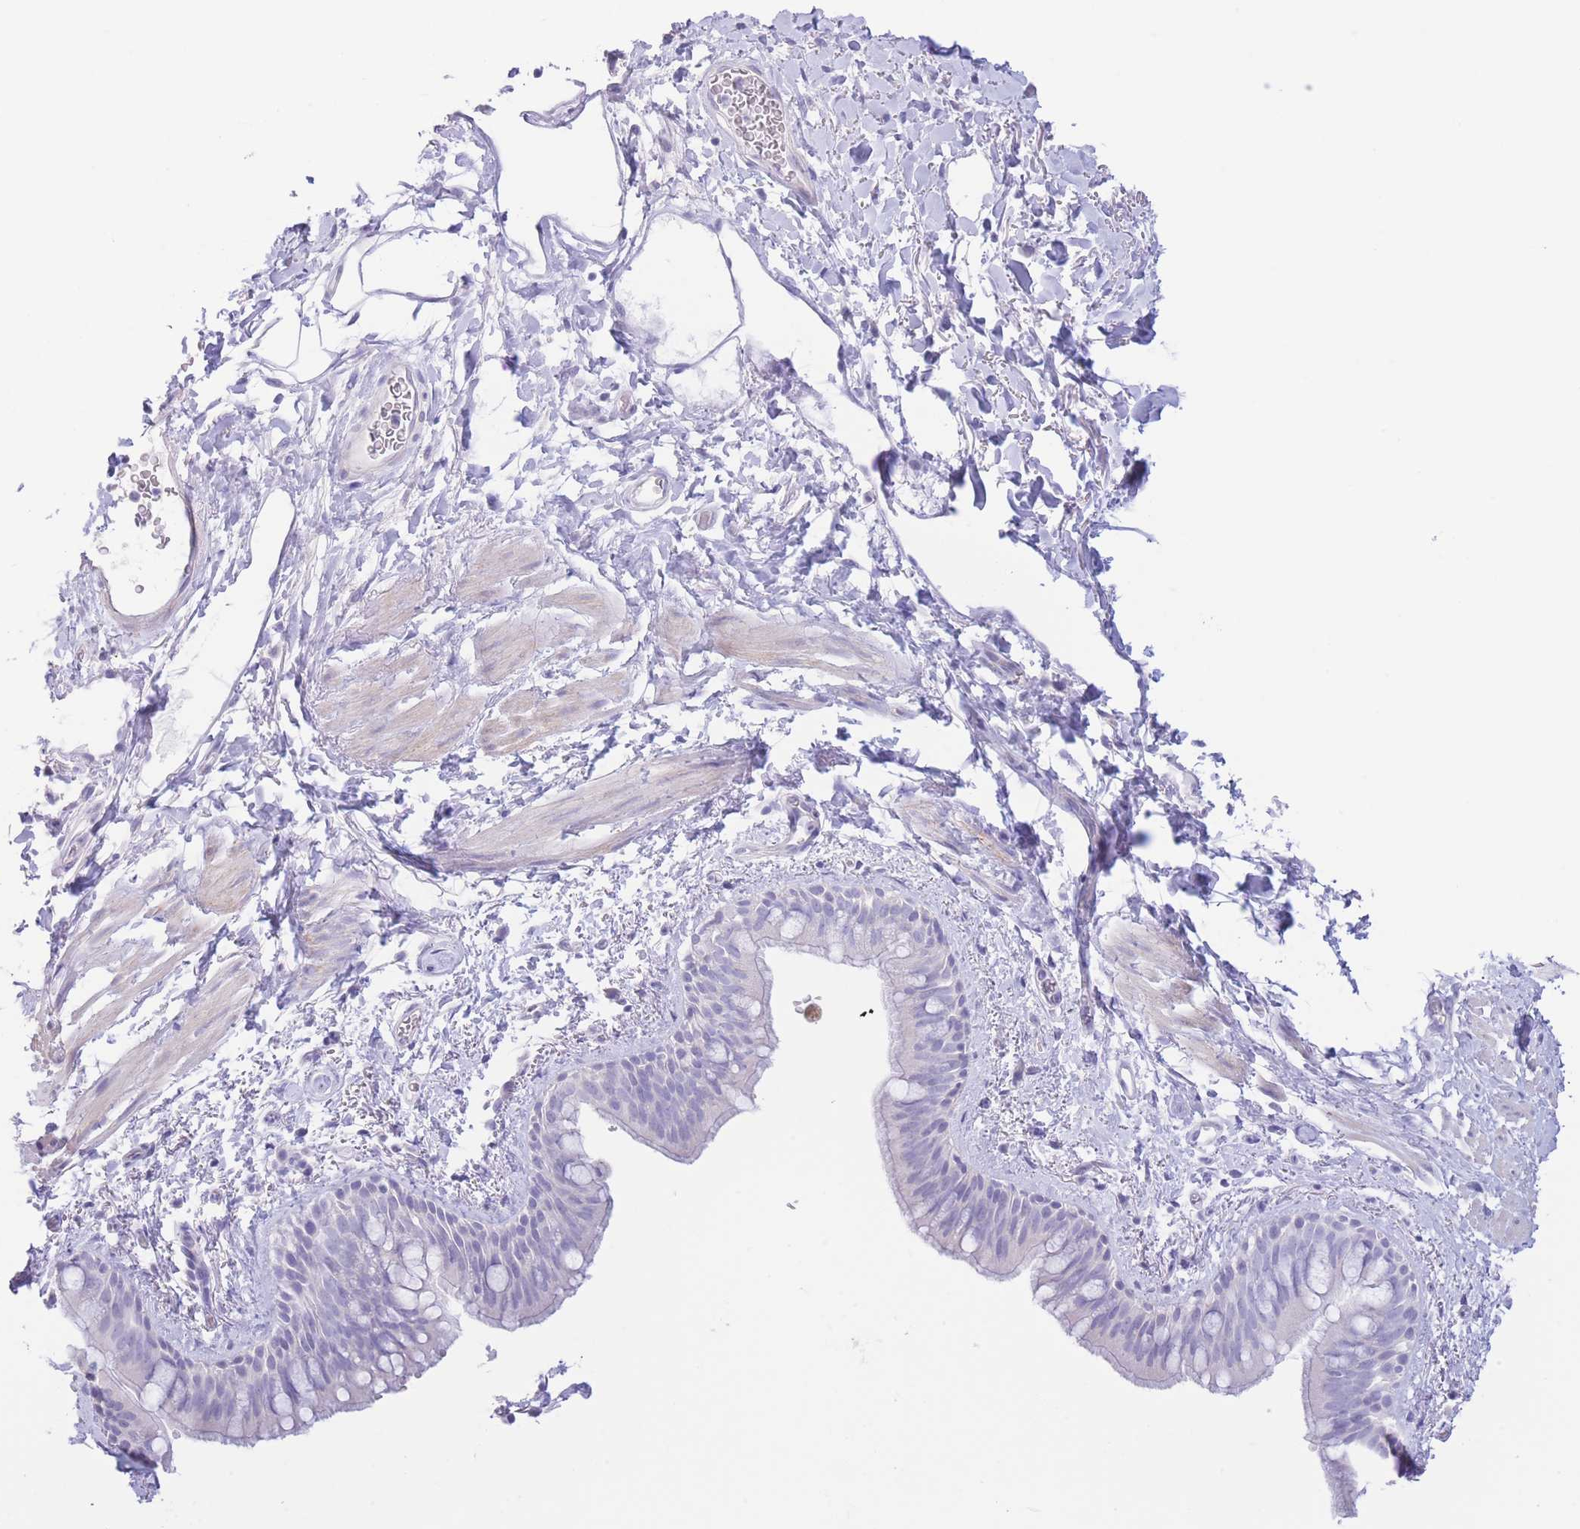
{"staining": {"intensity": "negative", "quantity": "none", "location": "none"}, "tissue": "bronchus", "cell_type": "Respiratory epithelial cells", "image_type": "normal", "snomed": [{"axis": "morphology", "description": "Normal tissue, NOS"}, {"axis": "morphology", "description": "Squamous cell carcinoma, NOS"}, {"axis": "topography", "description": "Bronchus"}, {"axis": "topography", "description": "Lung"}], "caption": "A high-resolution photomicrograph shows immunohistochemistry (IHC) staining of normal bronchus, which shows no significant positivity in respiratory epithelial cells.", "gene": "PKLR", "patient": {"sex": "female", "age": 70}}